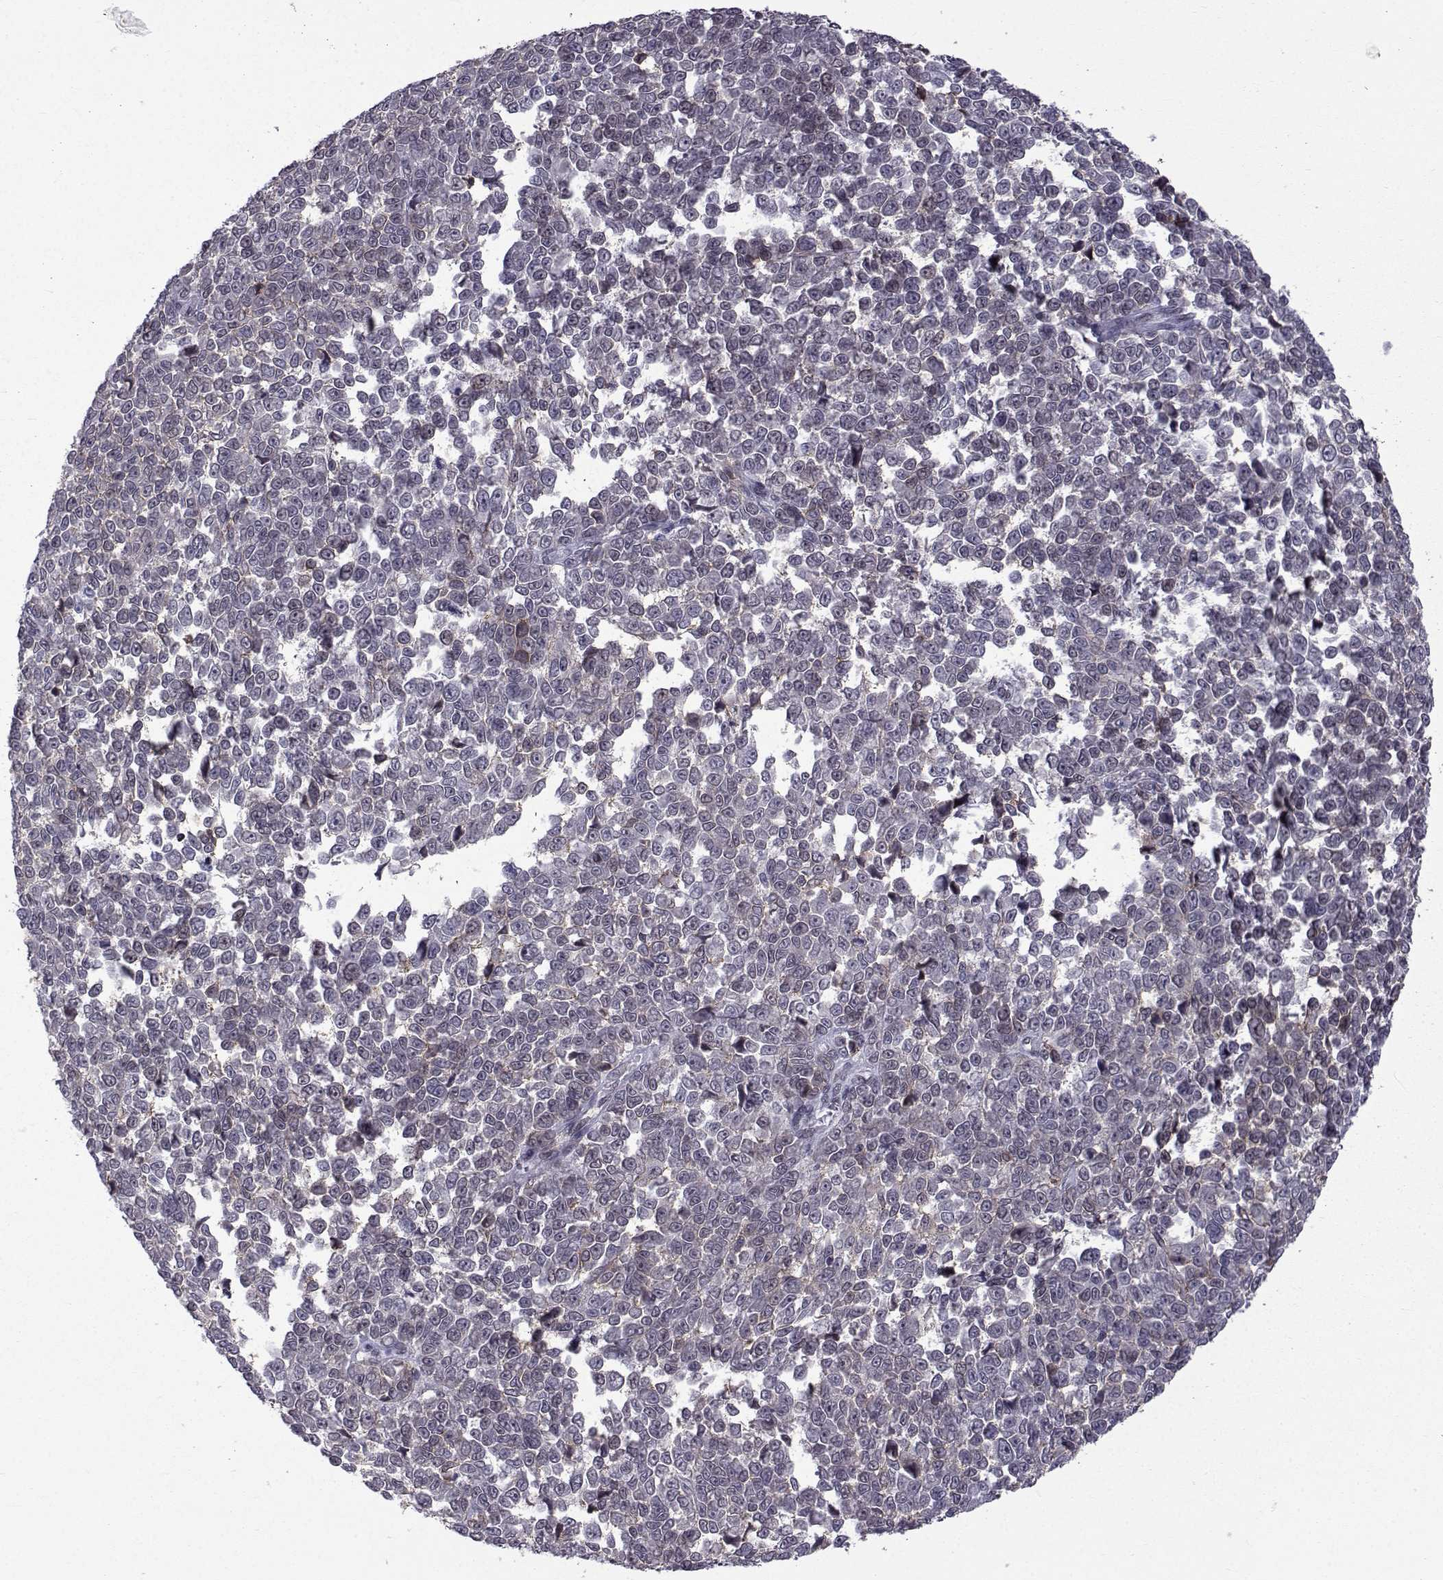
{"staining": {"intensity": "negative", "quantity": "none", "location": "none"}, "tissue": "melanoma", "cell_type": "Tumor cells", "image_type": "cancer", "snomed": [{"axis": "morphology", "description": "Malignant melanoma, NOS"}, {"axis": "topography", "description": "Skin"}], "caption": "Immunohistochemistry micrograph of malignant melanoma stained for a protein (brown), which reveals no expression in tumor cells. (Immunohistochemistry, brightfield microscopy, high magnification).", "gene": "RBM24", "patient": {"sex": "female", "age": 95}}